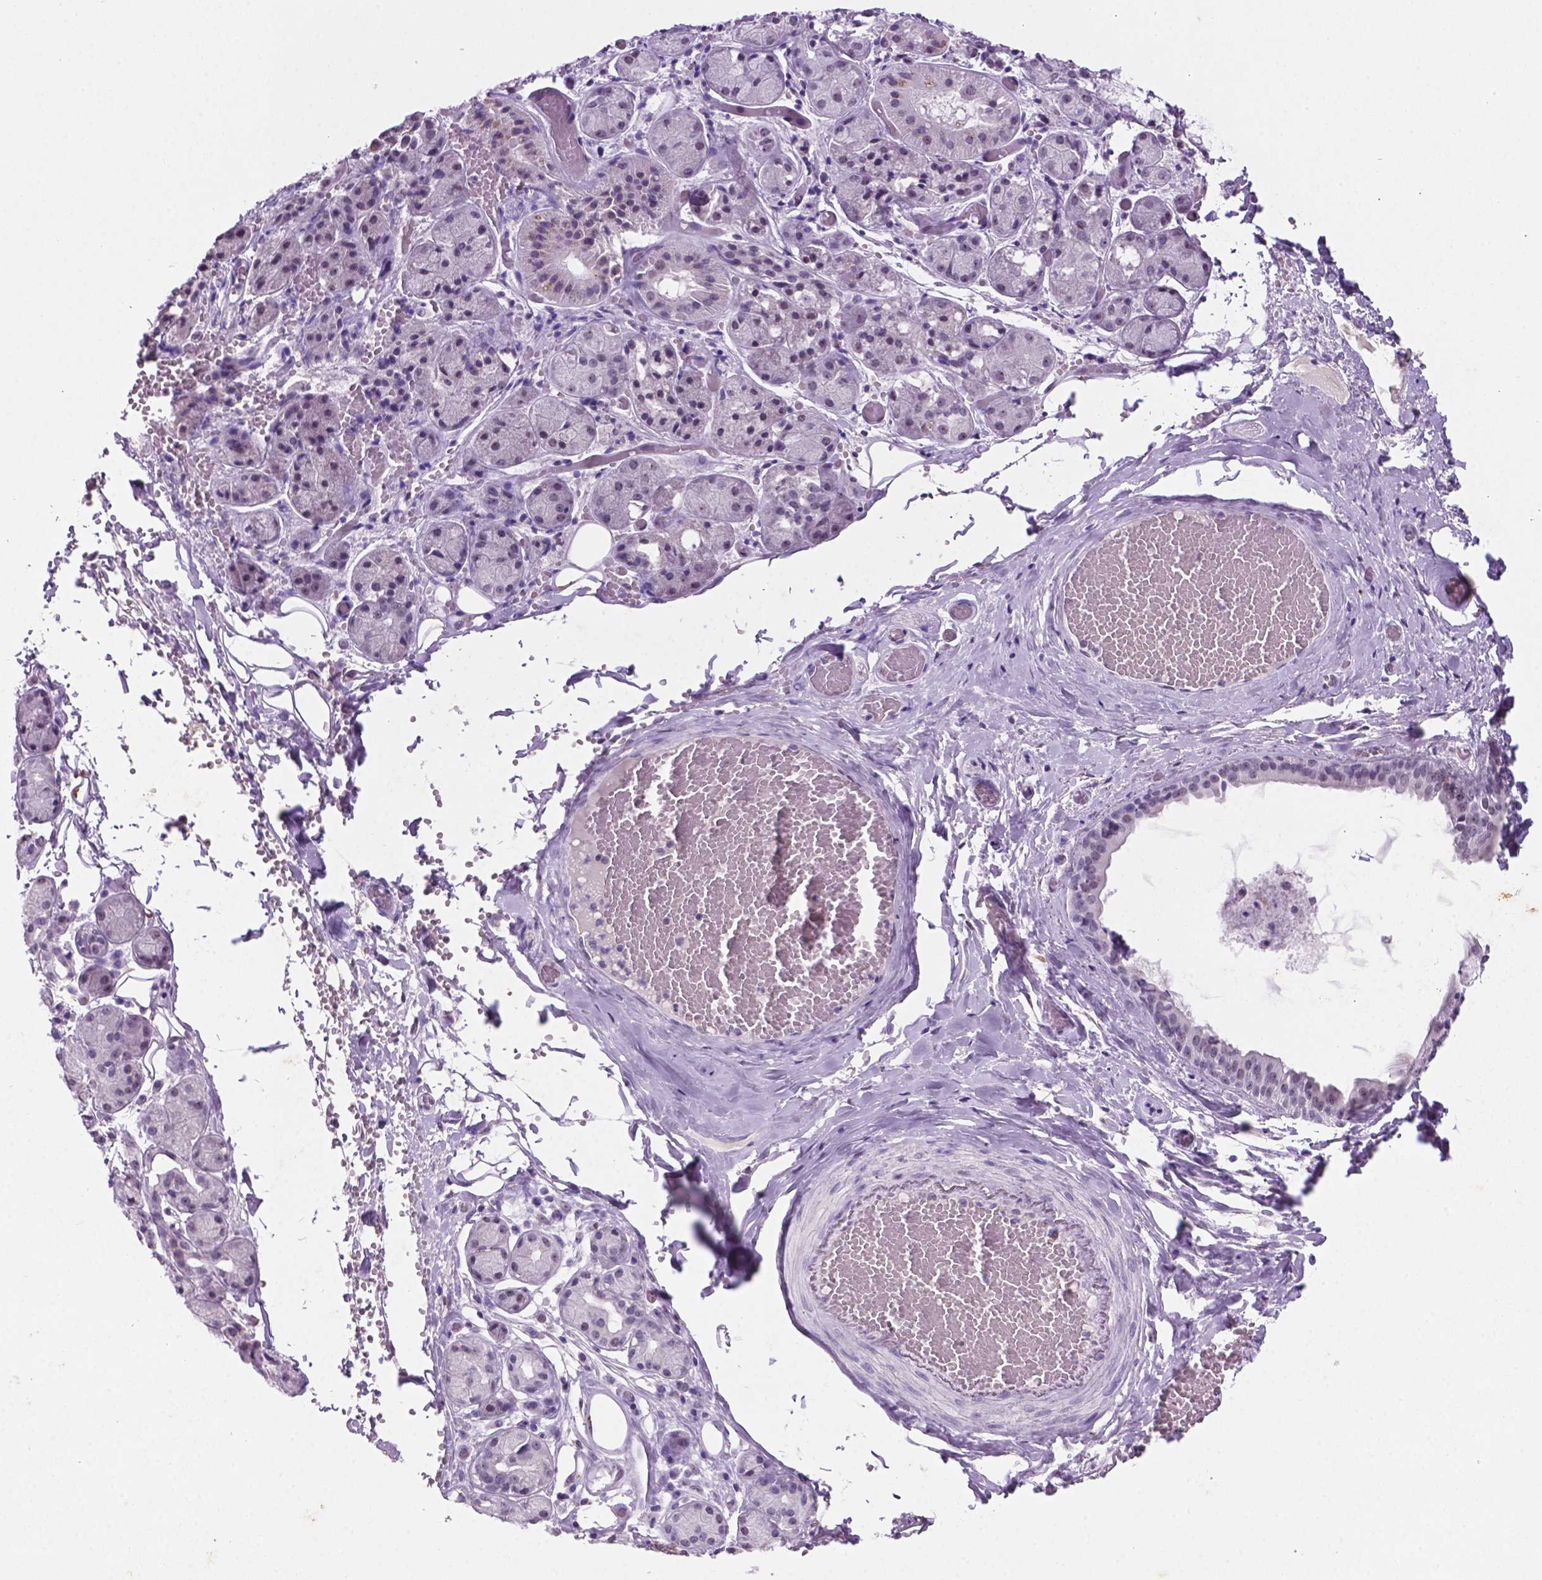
{"staining": {"intensity": "weak", "quantity": "<25%", "location": "nuclear"}, "tissue": "salivary gland", "cell_type": "Glandular cells", "image_type": "normal", "snomed": [{"axis": "morphology", "description": "Normal tissue, NOS"}, {"axis": "topography", "description": "Salivary gland"}, {"axis": "topography", "description": "Peripheral nerve tissue"}], "caption": "IHC photomicrograph of unremarkable salivary gland: salivary gland stained with DAB (3,3'-diaminobenzidine) shows no significant protein positivity in glandular cells.", "gene": "C18orf21", "patient": {"sex": "male", "age": 71}}